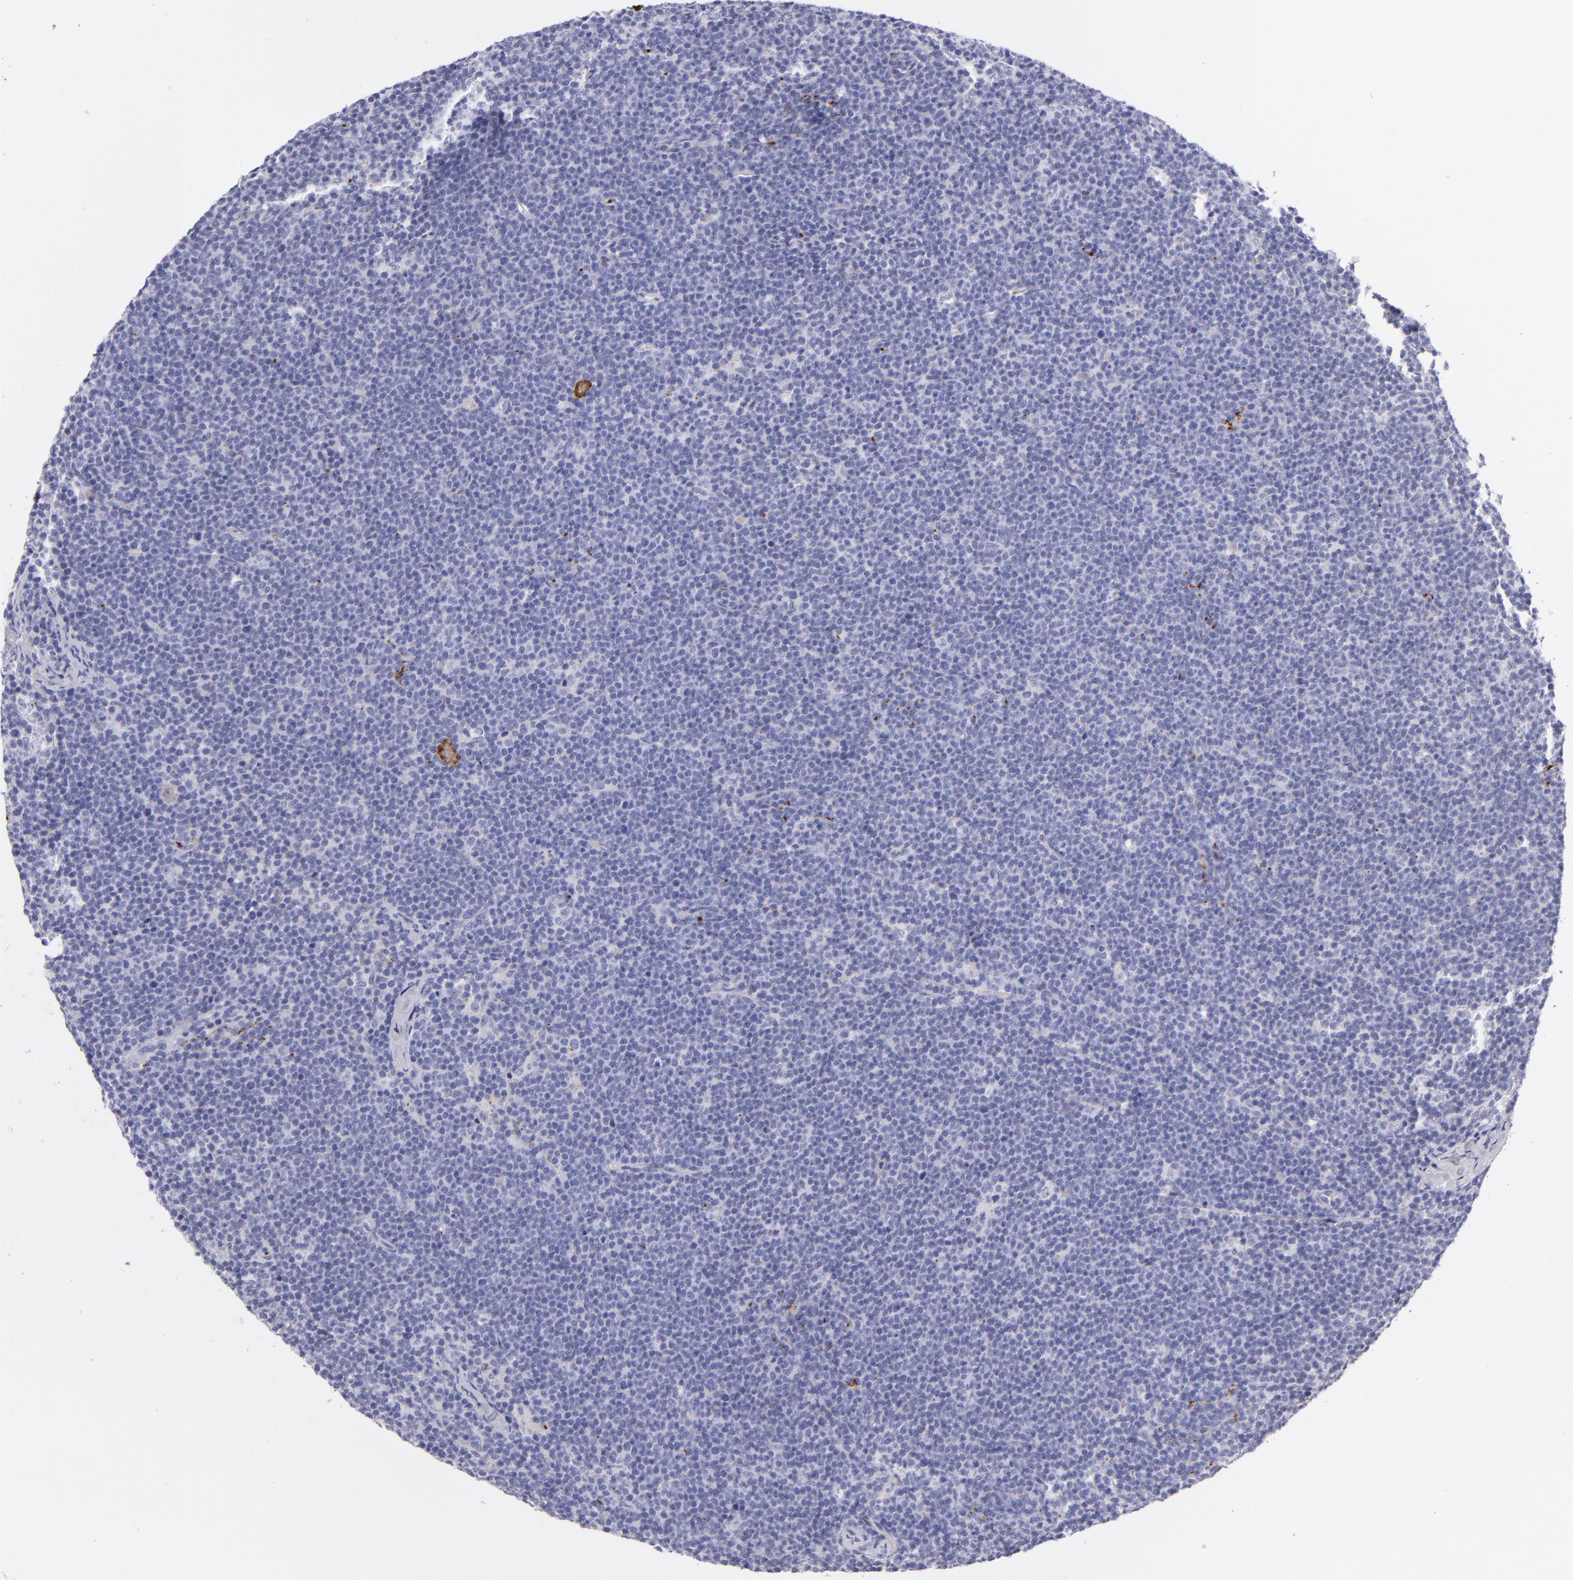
{"staining": {"intensity": "negative", "quantity": "none", "location": "none"}, "tissue": "lymphoma", "cell_type": "Tumor cells", "image_type": "cancer", "snomed": [{"axis": "morphology", "description": "Malignant lymphoma, non-Hodgkin's type, High grade"}, {"axis": "topography", "description": "Lymph node"}], "caption": "The histopathology image reveals no staining of tumor cells in lymphoma.", "gene": "GP1BA", "patient": {"sex": "female", "age": 58}}